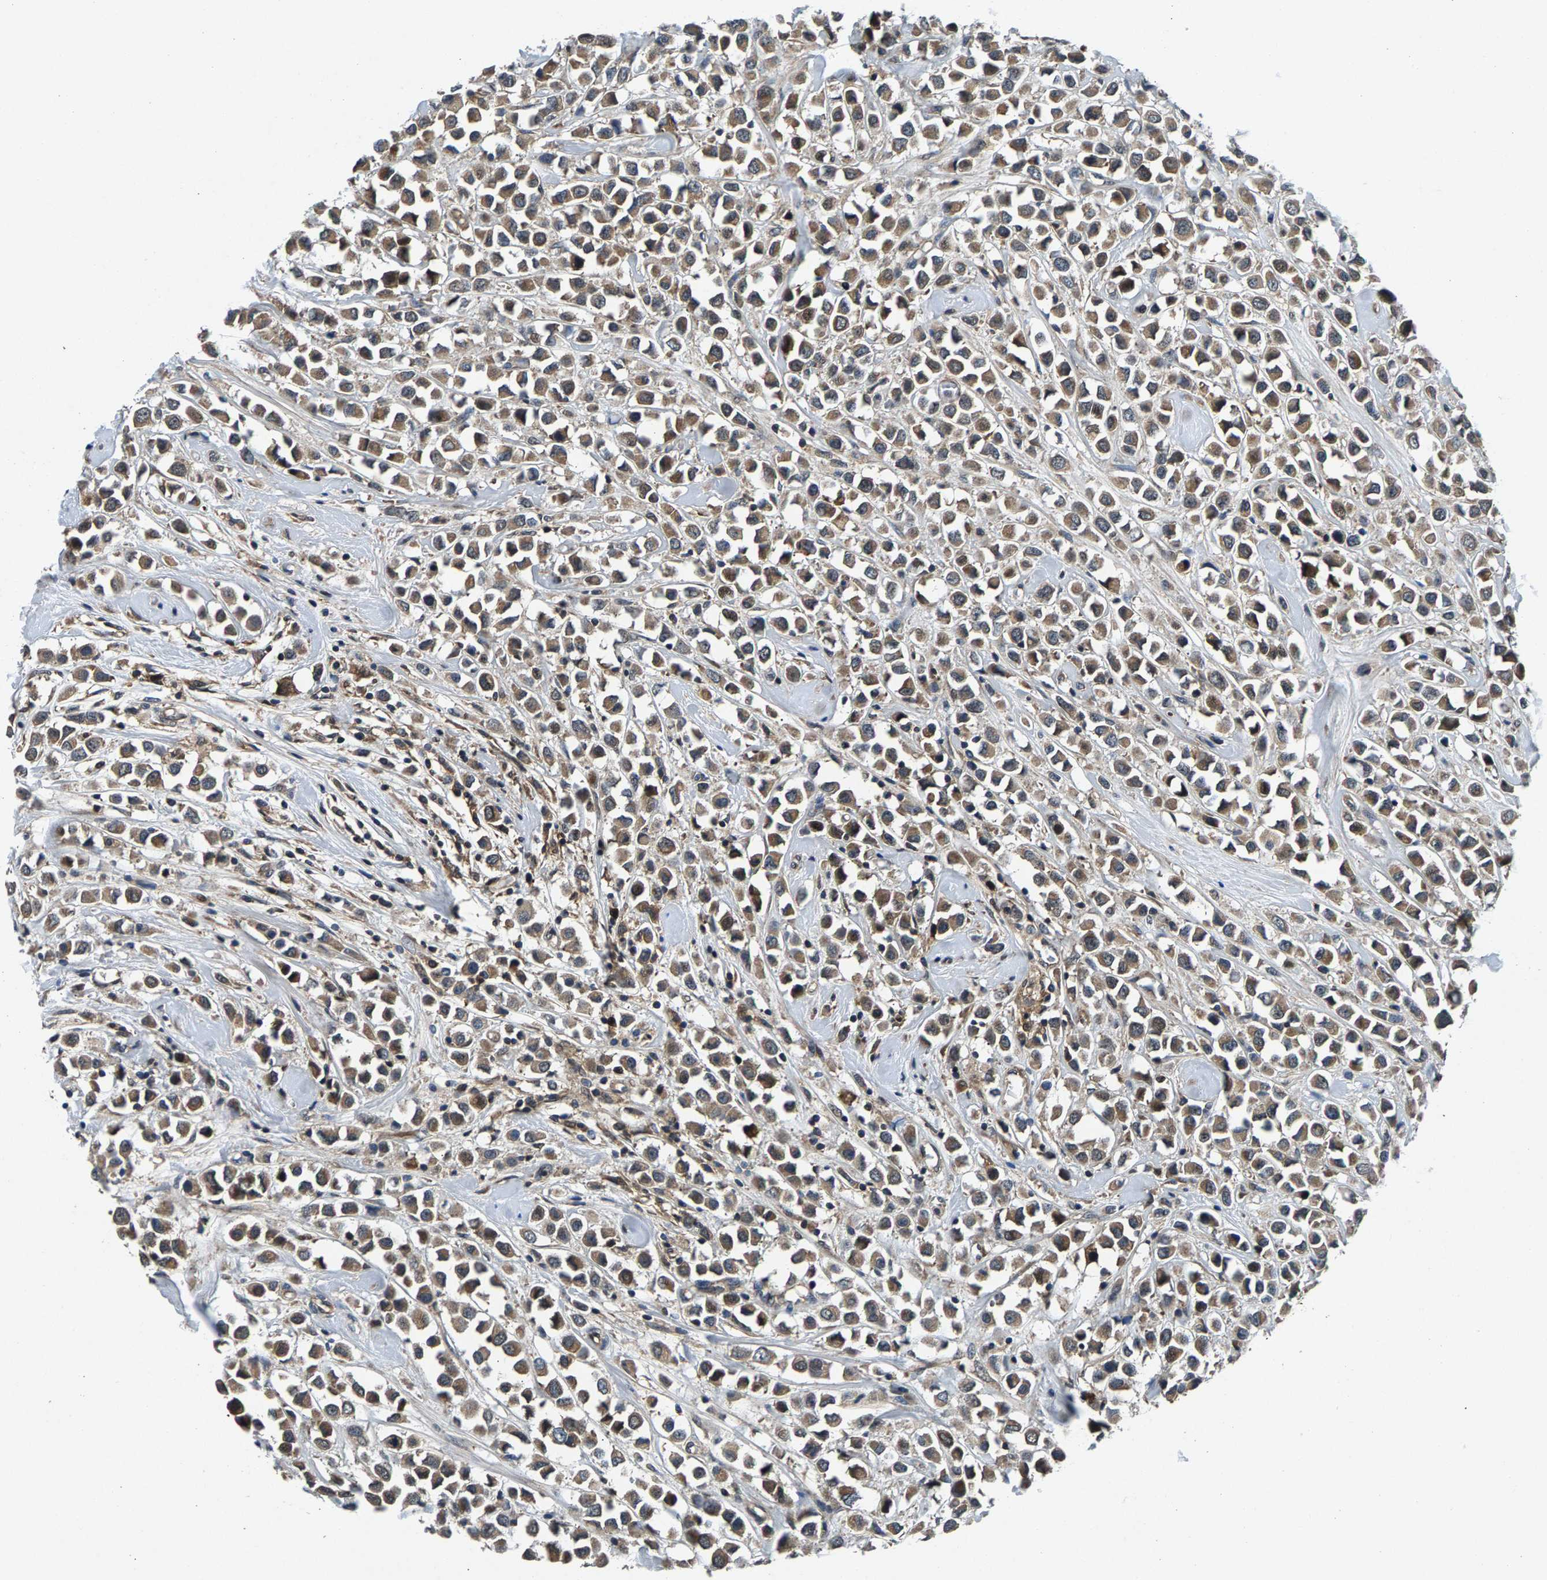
{"staining": {"intensity": "weak", "quantity": ">75%", "location": "cytoplasmic/membranous"}, "tissue": "breast cancer", "cell_type": "Tumor cells", "image_type": "cancer", "snomed": [{"axis": "morphology", "description": "Duct carcinoma"}, {"axis": "topography", "description": "Breast"}], "caption": "Tumor cells display weak cytoplasmic/membranous expression in about >75% of cells in invasive ductal carcinoma (breast).", "gene": "FAM78A", "patient": {"sex": "female", "age": 61}}